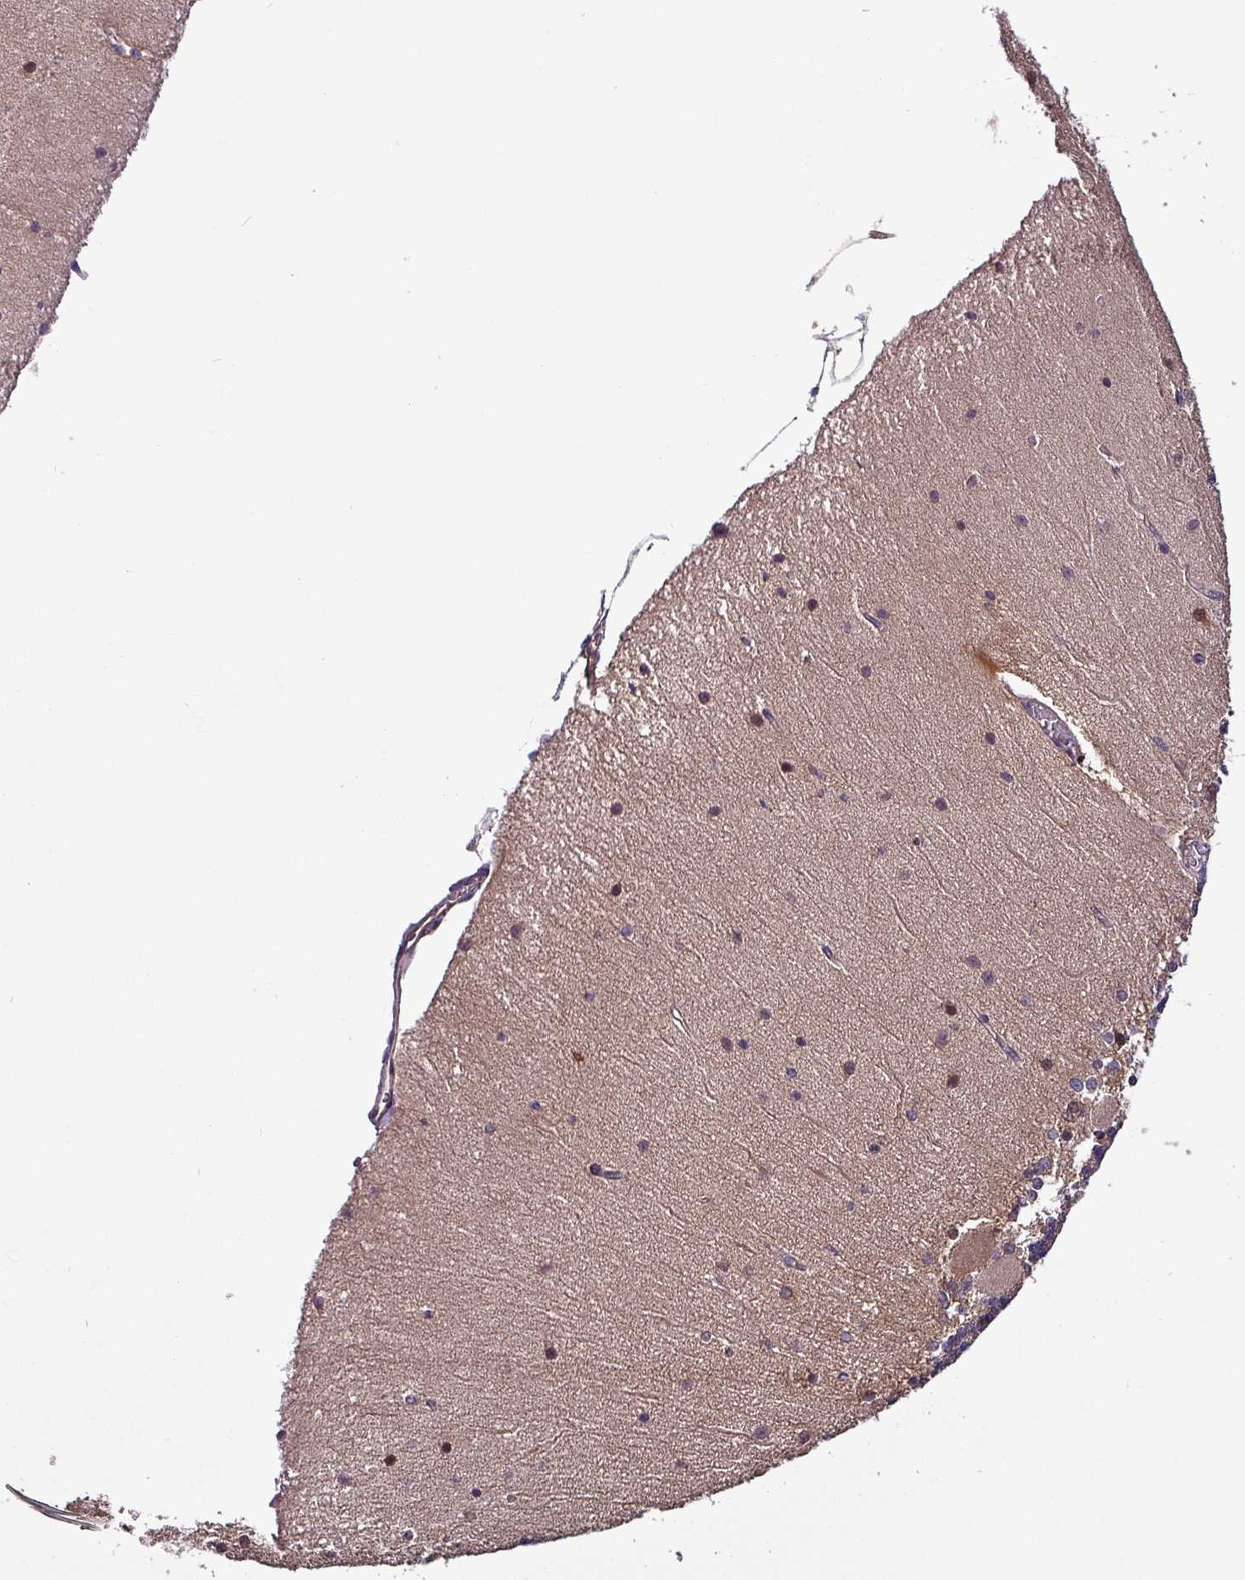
{"staining": {"intensity": "negative", "quantity": "none", "location": "none"}, "tissue": "cerebellum", "cell_type": "Cells in granular layer", "image_type": "normal", "snomed": [{"axis": "morphology", "description": "Normal tissue, NOS"}, {"axis": "topography", "description": "Cerebellum"}], "caption": "Cells in granular layer show no significant protein expression in normal cerebellum. (Brightfield microscopy of DAB (3,3'-diaminobenzidine) immunohistochemistry at high magnification).", "gene": "PAFAH1B2", "patient": {"sex": "female", "age": 54}}